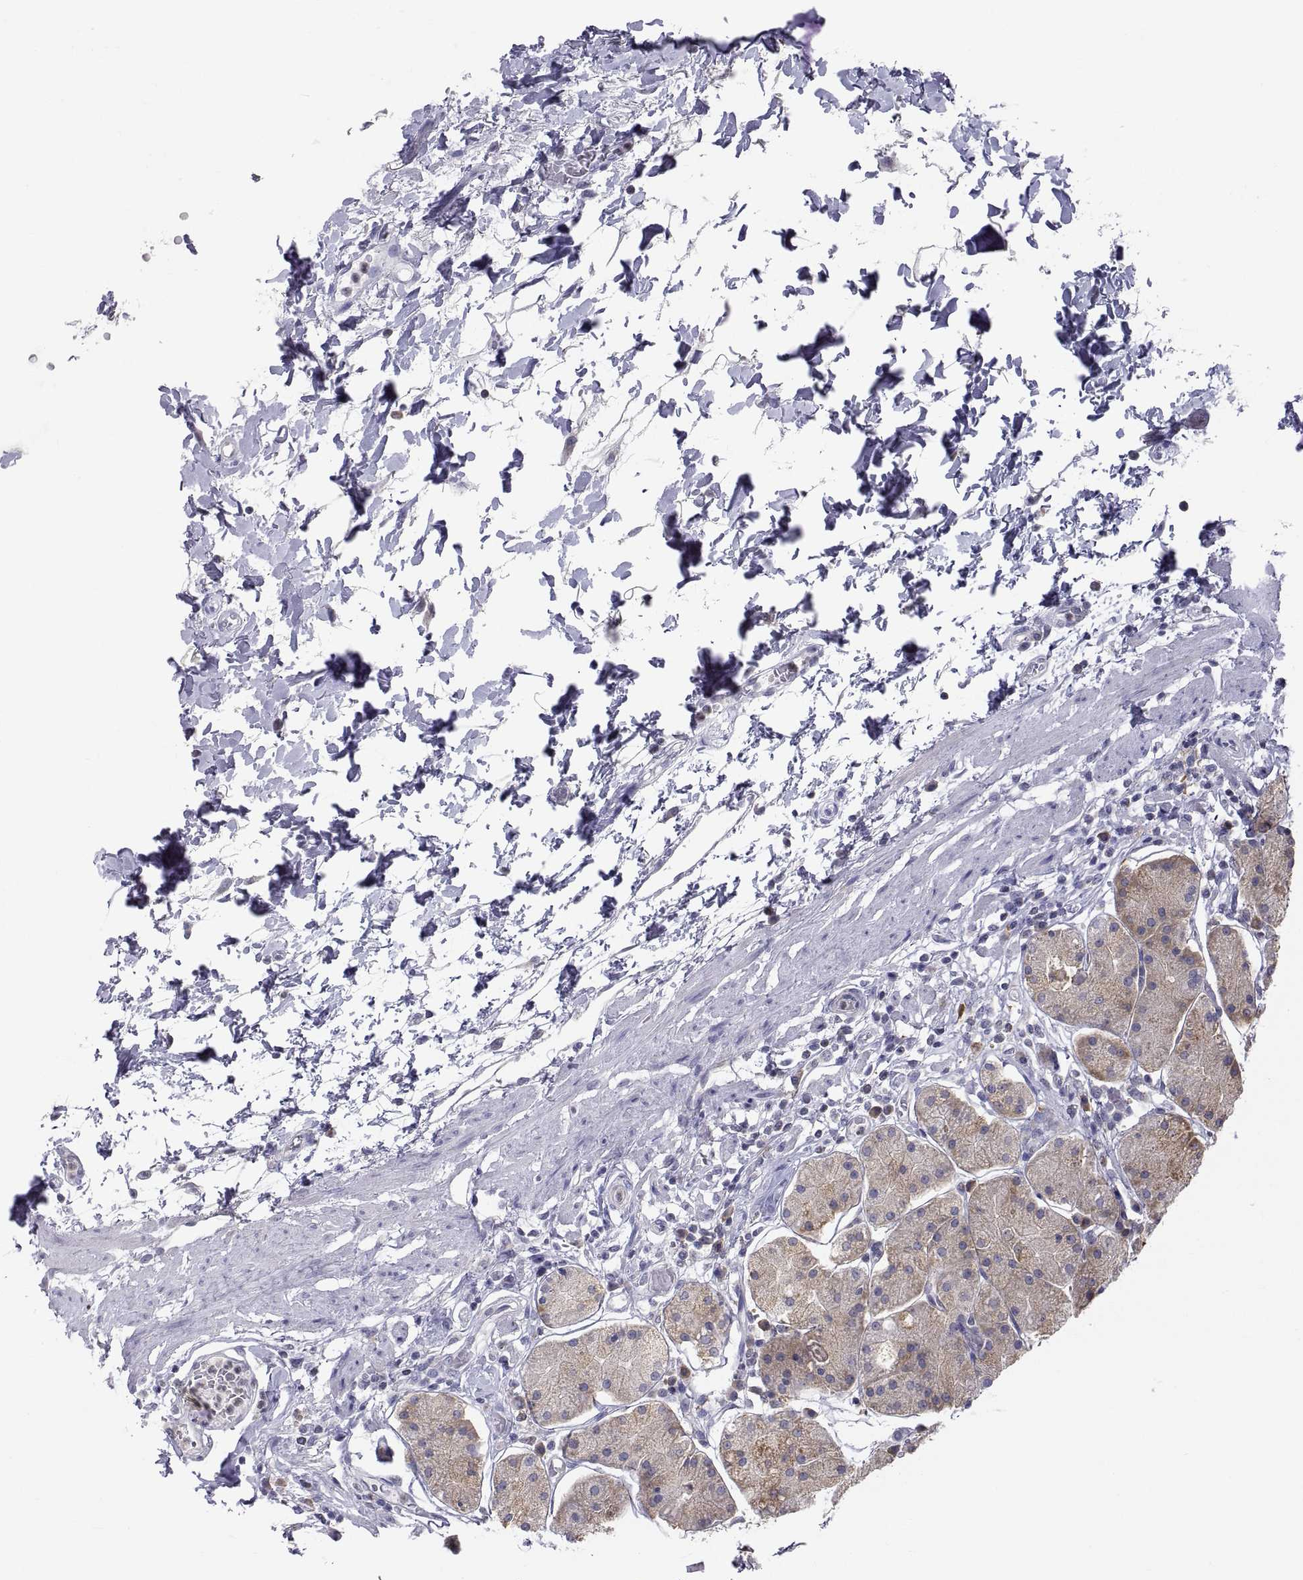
{"staining": {"intensity": "moderate", "quantity": "25%-75%", "location": "cytoplasmic/membranous"}, "tissue": "stomach", "cell_type": "Glandular cells", "image_type": "normal", "snomed": [{"axis": "morphology", "description": "Normal tissue, NOS"}, {"axis": "topography", "description": "Stomach"}], "caption": "Immunohistochemistry (IHC) of benign stomach displays medium levels of moderate cytoplasmic/membranous staining in approximately 25%-75% of glandular cells. (IHC, brightfield microscopy, high magnification).", "gene": "ERO1A", "patient": {"sex": "male", "age": 54}}